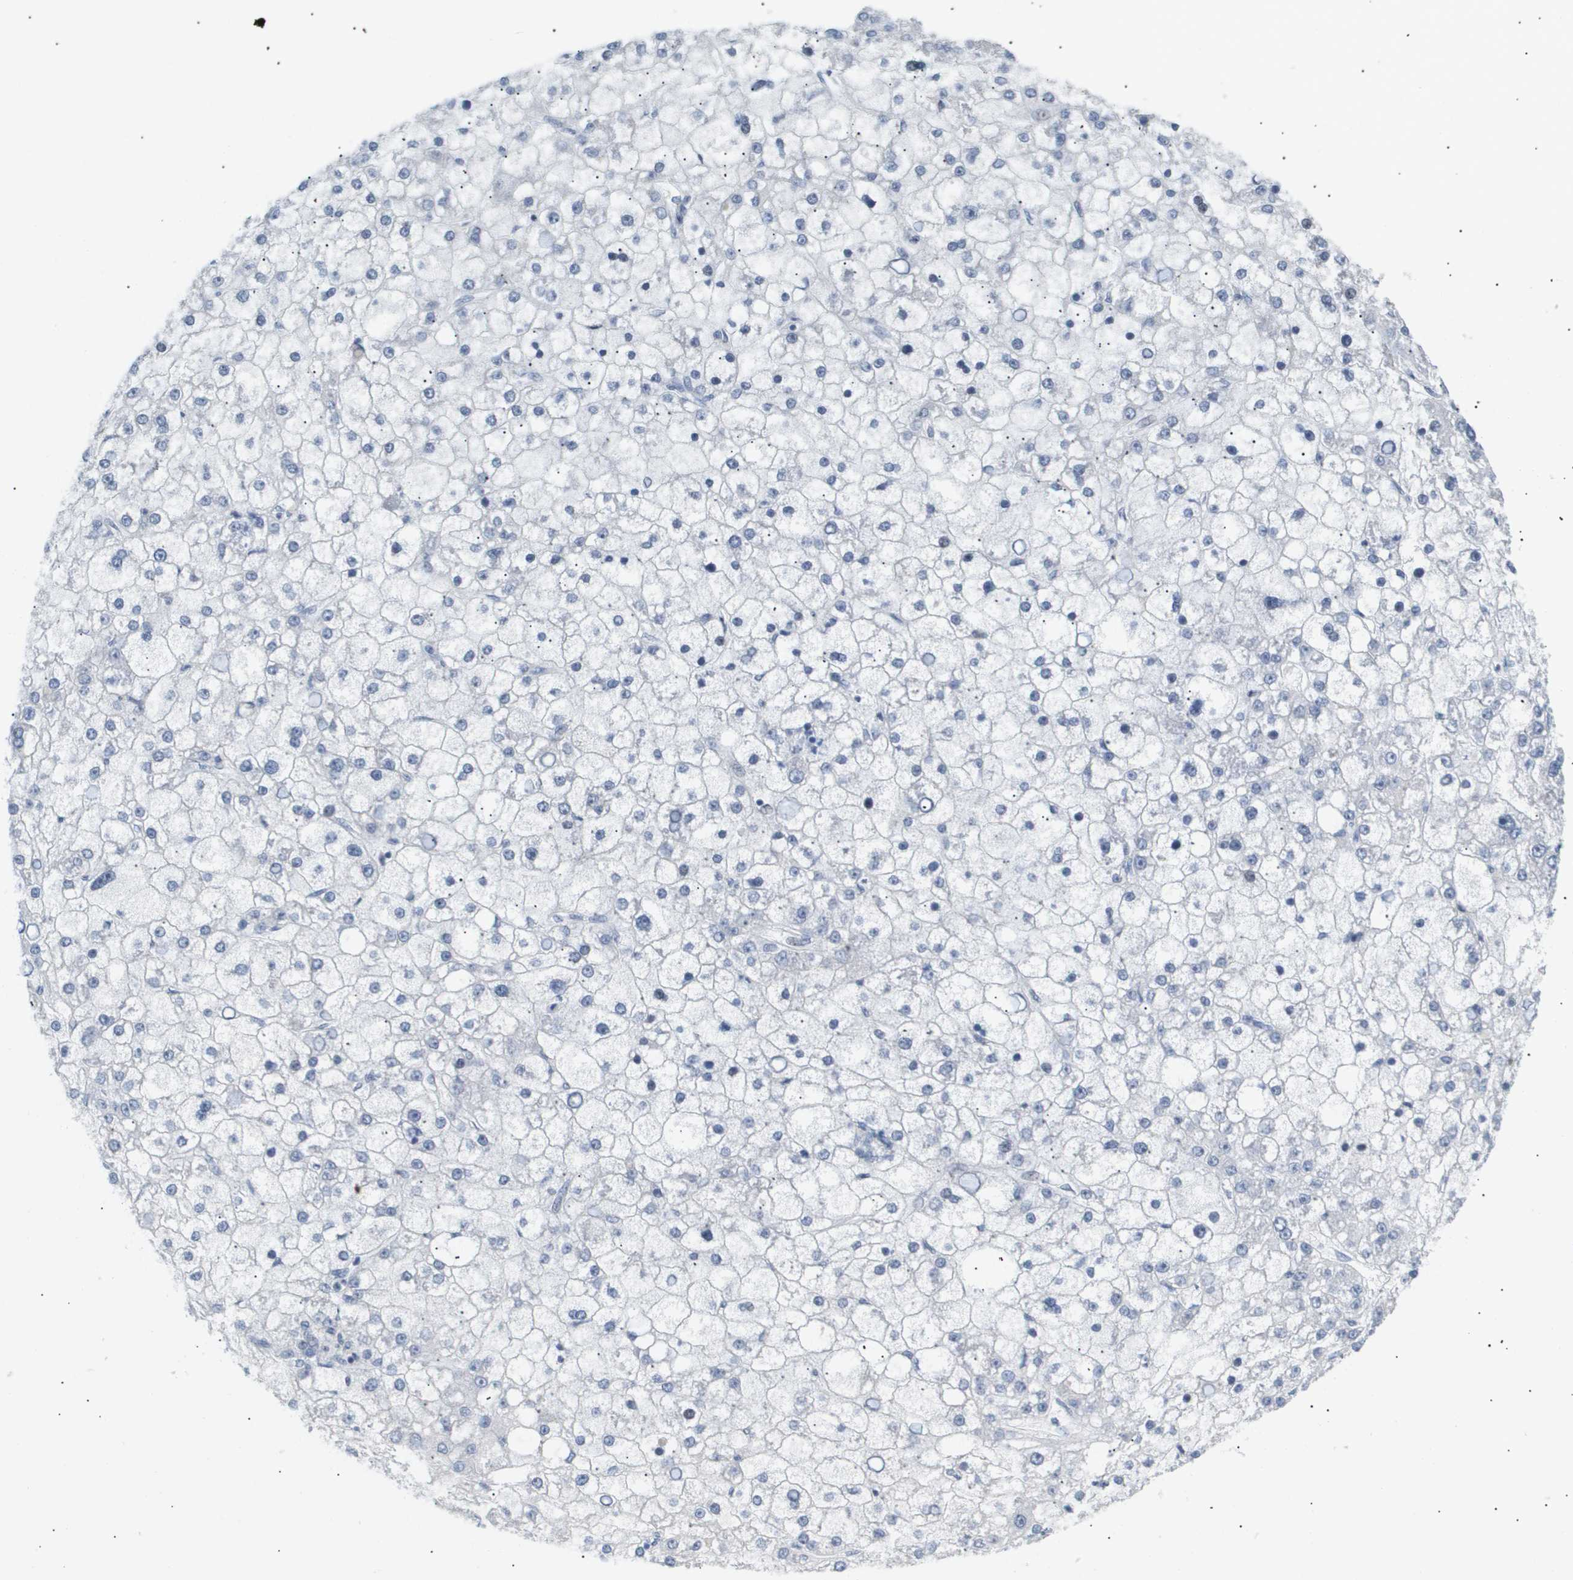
{"staining": {"intensity": "negative", "quantity": "none", "location": "none"}, "tissue": "liver cancer", "cell_type": "Tumor cells", "image_type": "cancer", "snomed": [{"axis": "morphology", "description": "Carcinoma, Hepatocellular, NOS"}, {"axis": "topography", "description": "Liver"}], "caption": "Tumor cells show no significant protein staining in liver cancer (hepatocellular carcinoma).", "gene": "PPARD", "patient": {"sex": "male", "age": 67}}